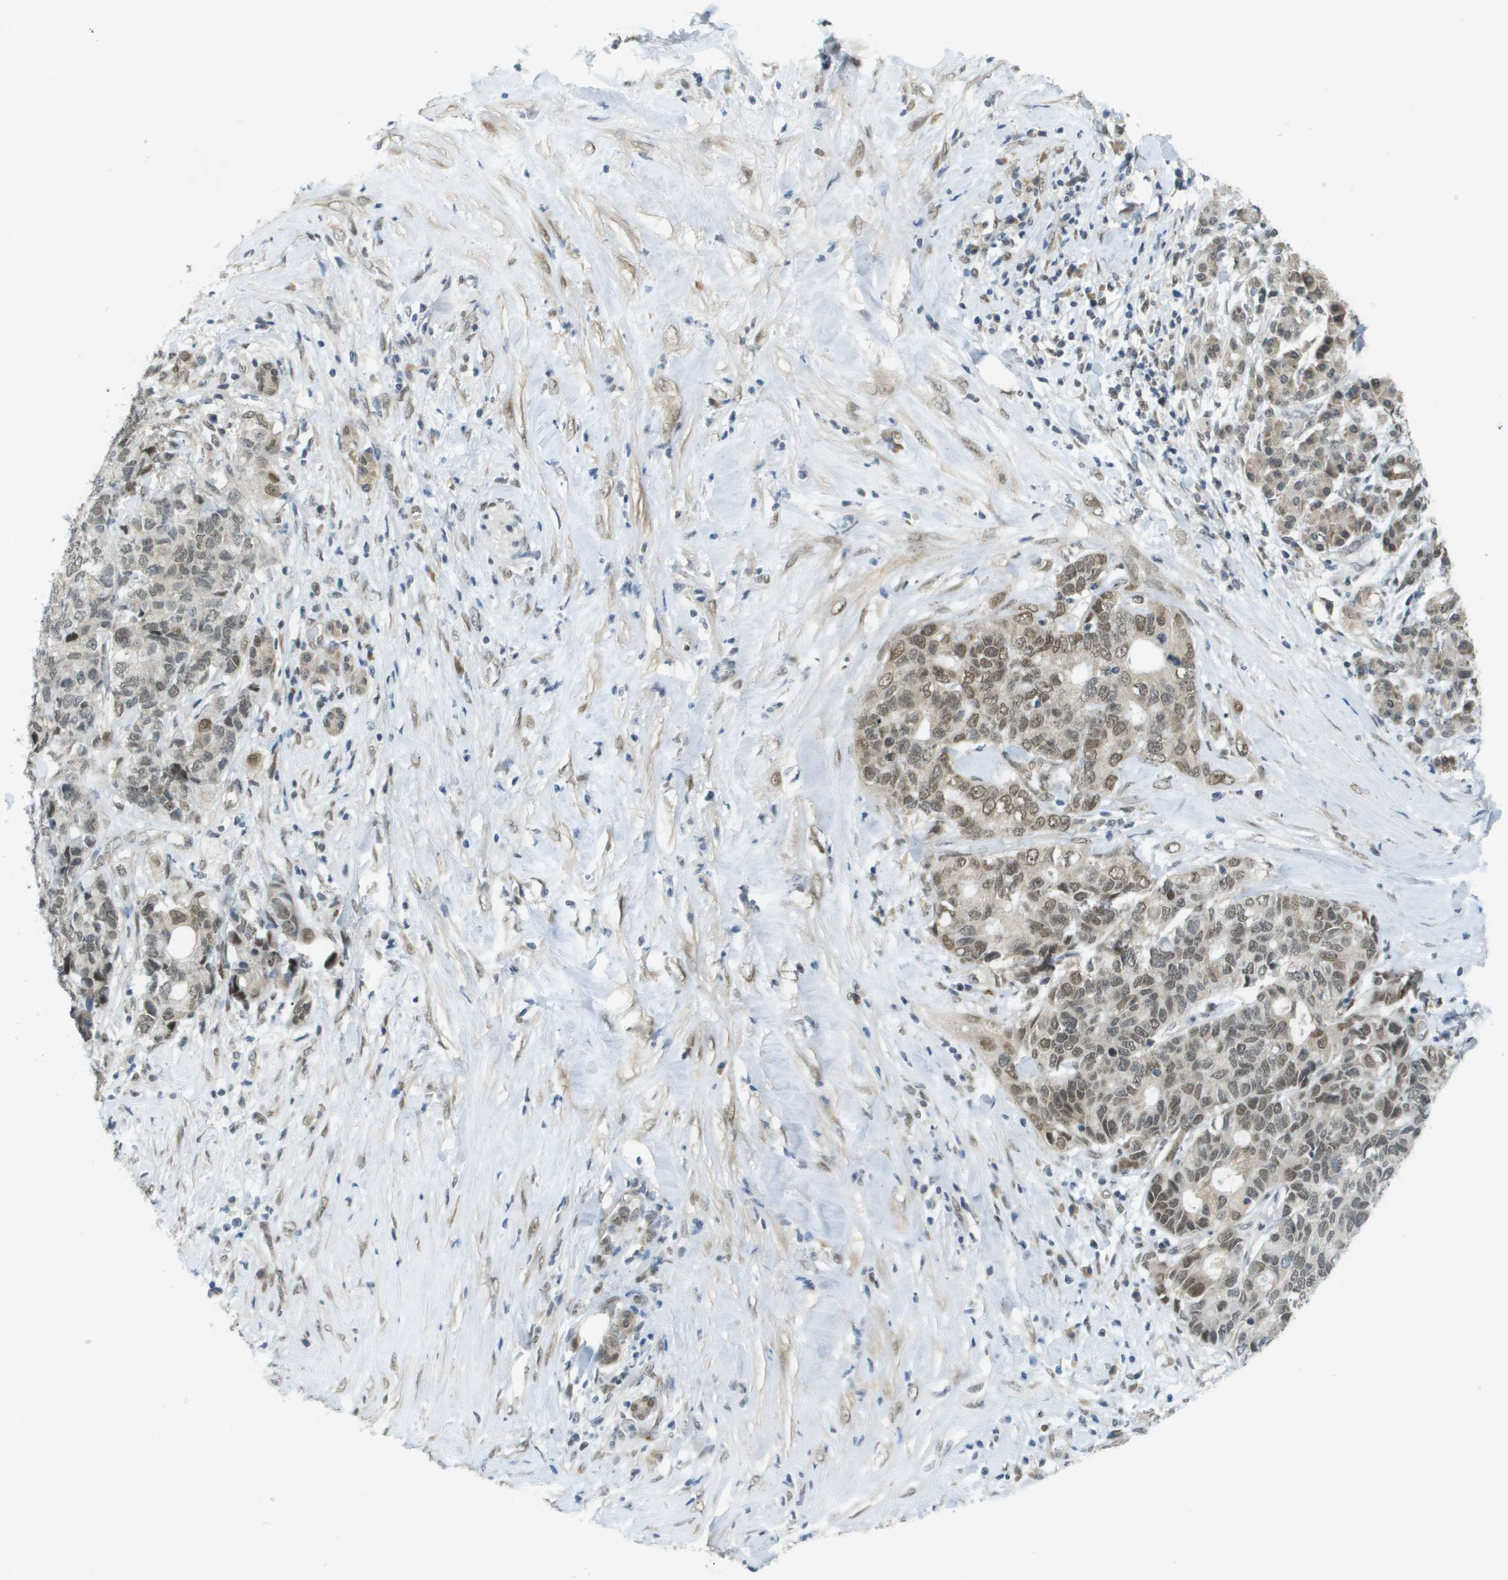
{"staining": {"intensity": "moderate", "quantity": ">75%", "location": "cytoplasmic/membranous,nuclear"}, "tissue": "pancreatic cancer", "cell_type": "Tumor cells", "image_type": "cancer", "snomed": [{"axis": "morphology", "description": "Adenocarcinoma, NOS"}, {"axis": "topography", "description": "Pancreas"}], "caption": "Immunohistochemical staining of human pancreatic cancer exhibits moderate cytoplasmic/membranous and nuclear protein expression in about >75% of tumor cells.", "gene": "ARID1B", "patient": {"sex": "female", "age": 56}}